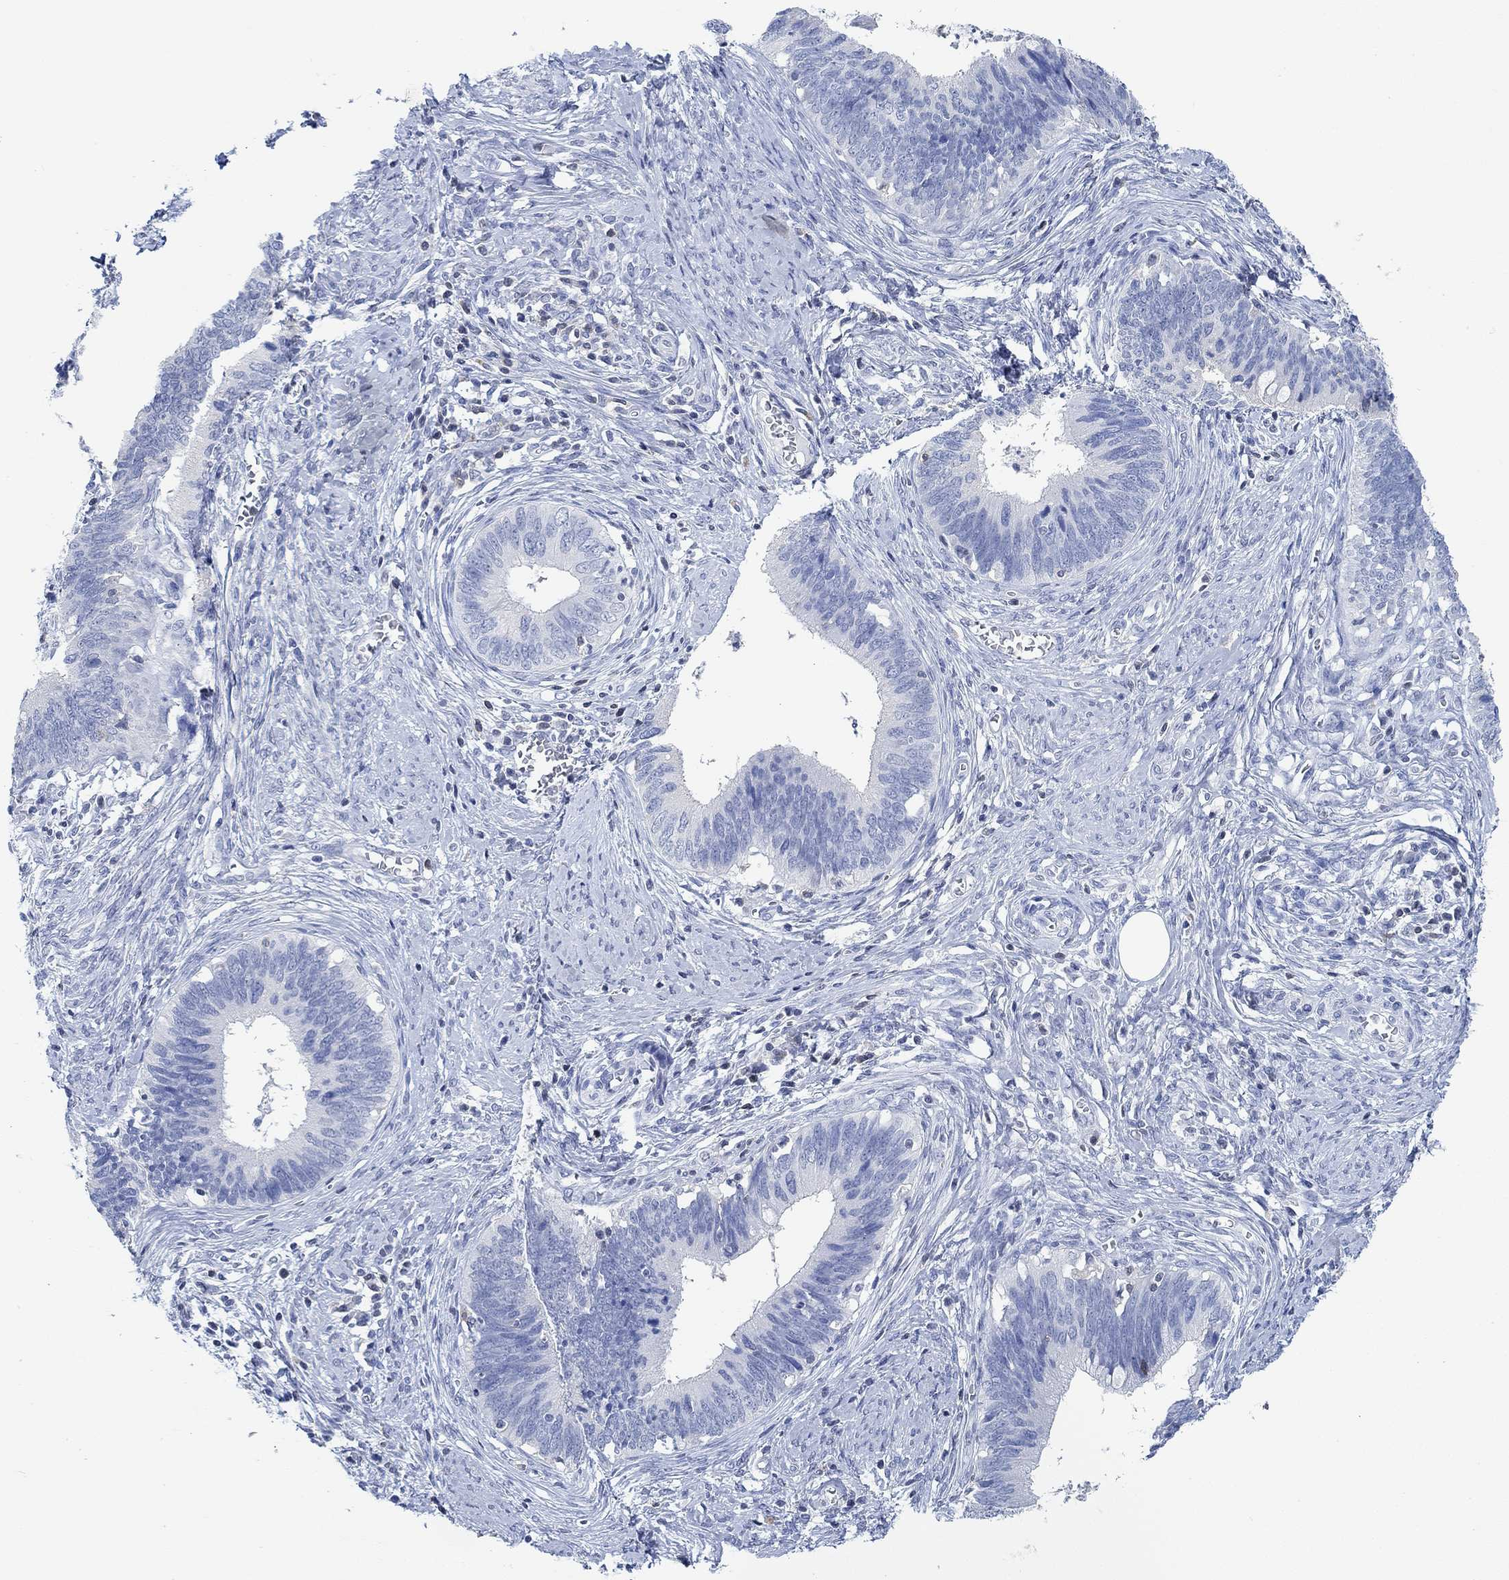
{"staining": {"intensity": "negative", "quantity": "none", "location": "none"}, "tissue": "cervical cancer", "cell_type": "Tumor cells", "image_type": "cancer", "snomed": [{"axis": "morphology", "description": "Adenocarcinoma, NOS"}, {"axis": "topography", "description": "Cervix"}], "caption": "A photomicrograph of human cervical cancer is negative for staining in tumor cells. (Brightfield microscopy of DAB (3,3'-diaminobenzidine) immunohistochemistry at high magnification).", "gene": "PPP1R17", "patient": {"sex": "female", "age": 42}}